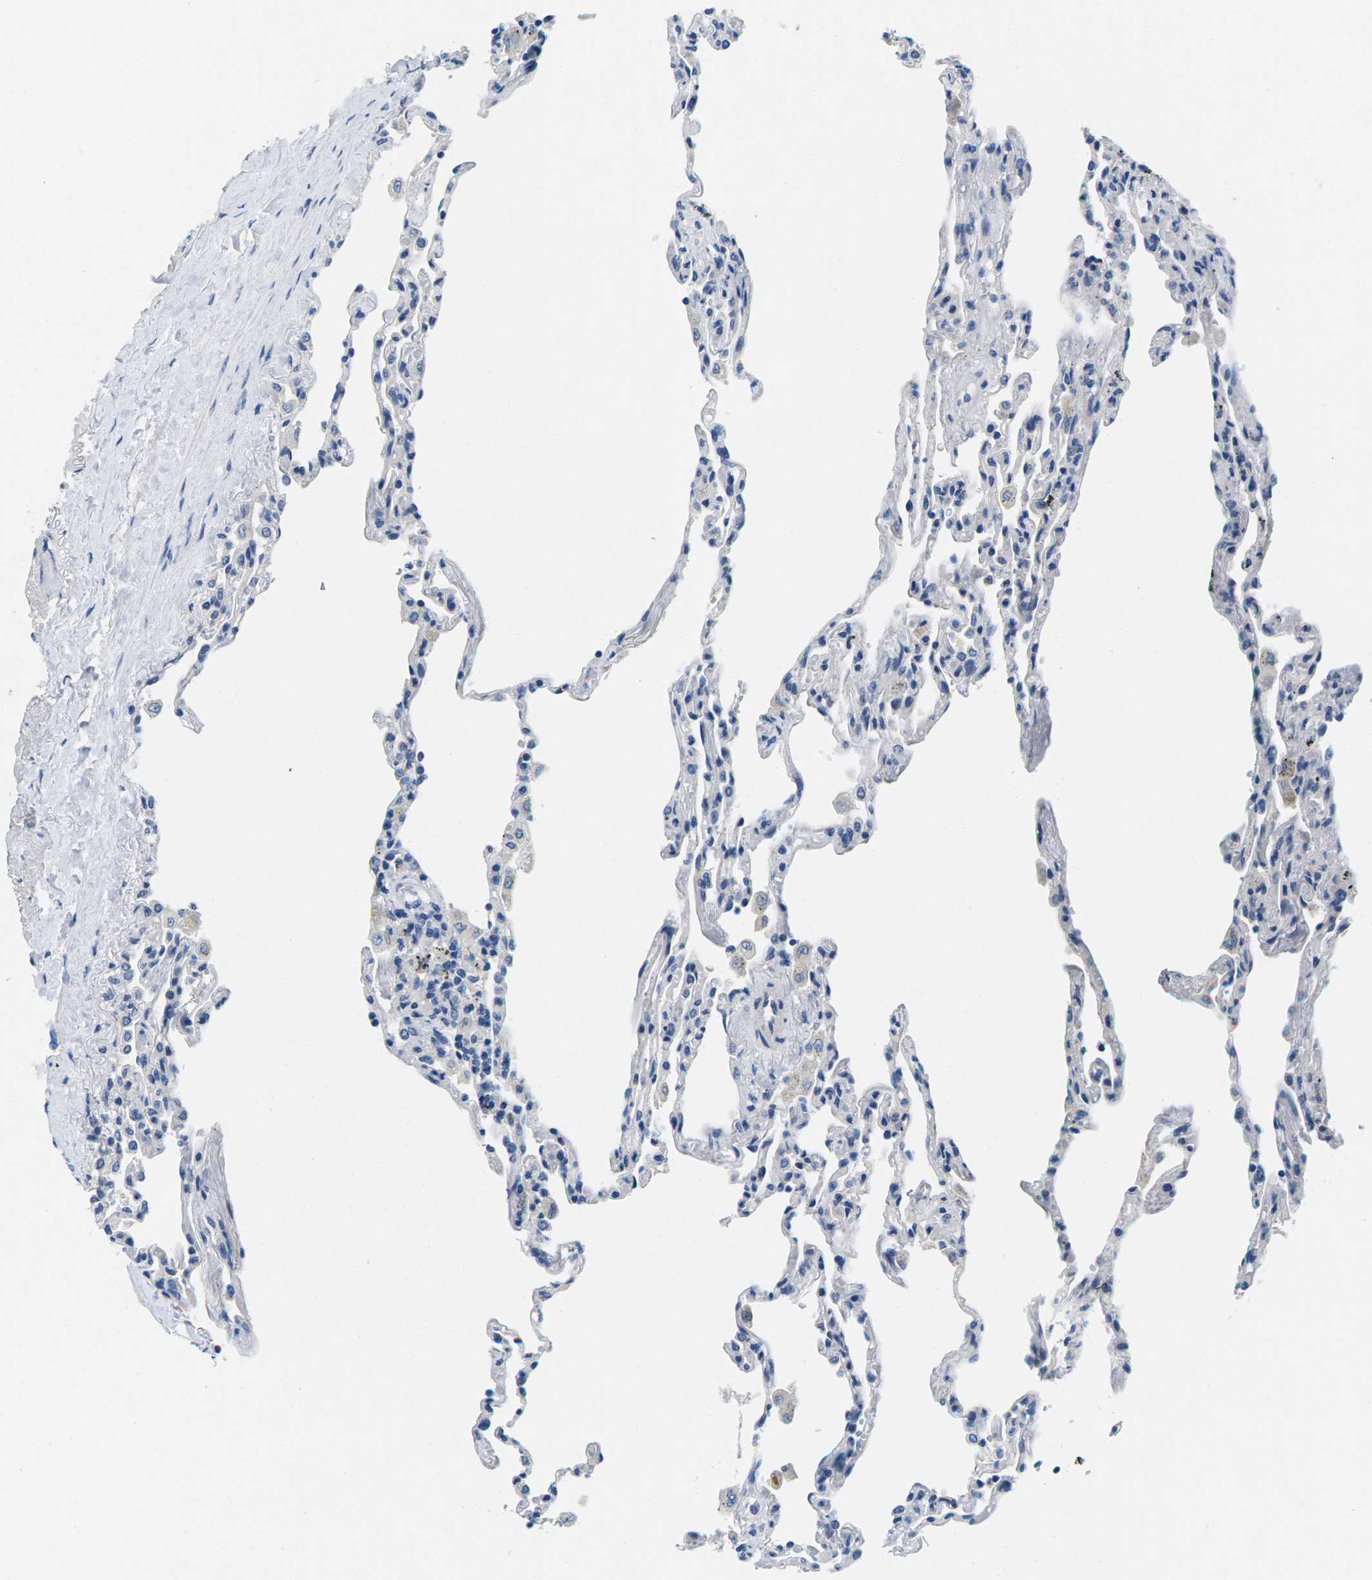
{"staining": {"intensity": "negative", "quantity": "none", "location": "none"}, "tissue": "lung", "cell_type": "Alveolar cells", "image_type": "normal", "snomed": [{"axis": "morphology", "description": "Normal tissue, NOS"}, {"axis": "topography", "description": "Lung"}], "caption": "DAB immunohistochemical staining of normal lung displays no significant staining in alveolar cells.", "gene": "TSPAN2", "patient": {"sex": "male", "age": 59}}